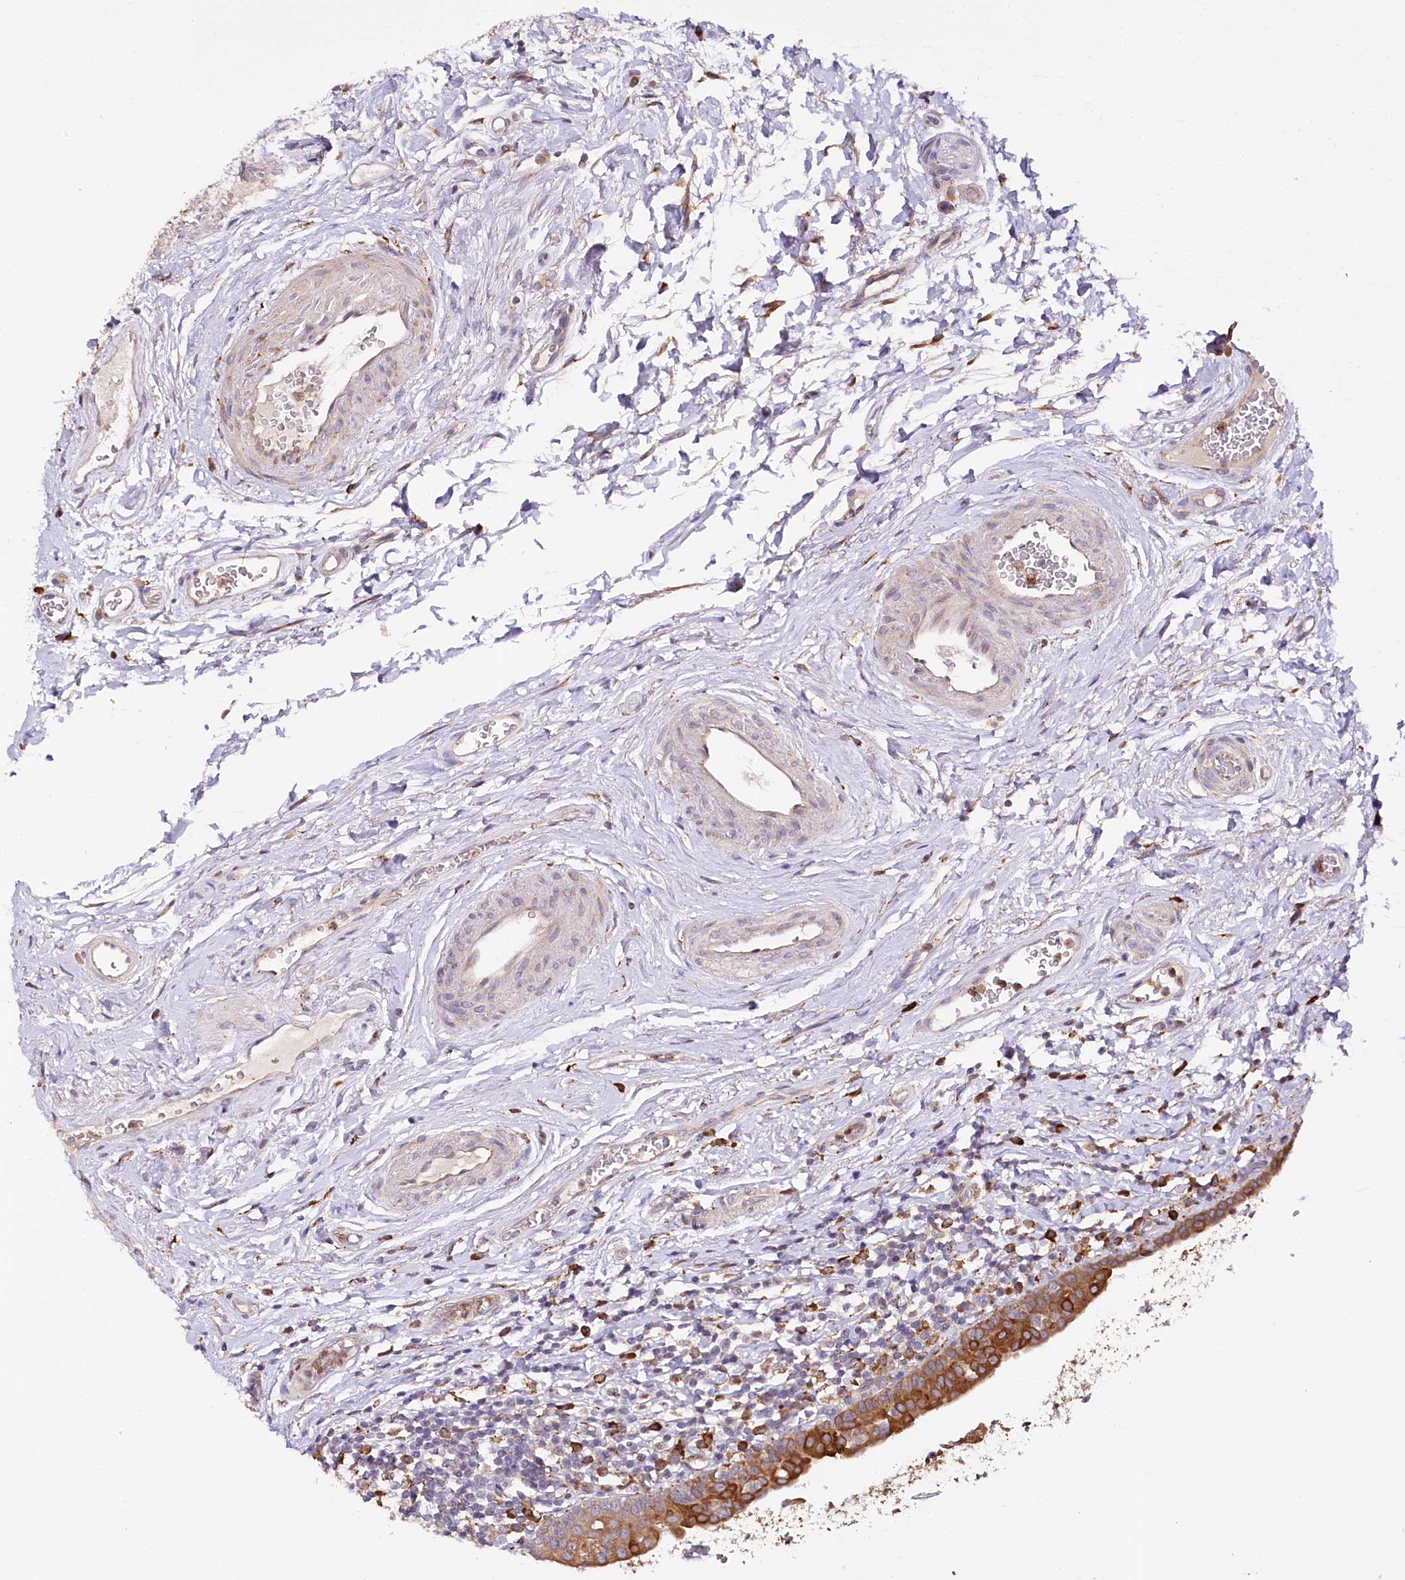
{"staining": {"intensity": "strong", "quantity": "25%-75%", "location": "cytoplasmic/membranous"}, "tissue": "urinary bladder", "cell_type": "Urothelial cells", "image_type": "normal", "snomed": [{"axis": "morphology", "description": "Normal tissue, NOS"}, {"axis": "topography", "description": "Urinary bladder"}], "caption": "DAB (3,3'-diaminobenzidine) immunohistochemical staining of benign urinary bladder exhibits strong cytoplasmic/membranous protein positivity in approximately 25%-75% of urothelial cells. The staining was performed using DAB, with brown indicating positive protein expression. Nuclei are stained blue with hematoxylin.", "gene": "VEGFA", "patient": {"sex": "male", "age": 83}}